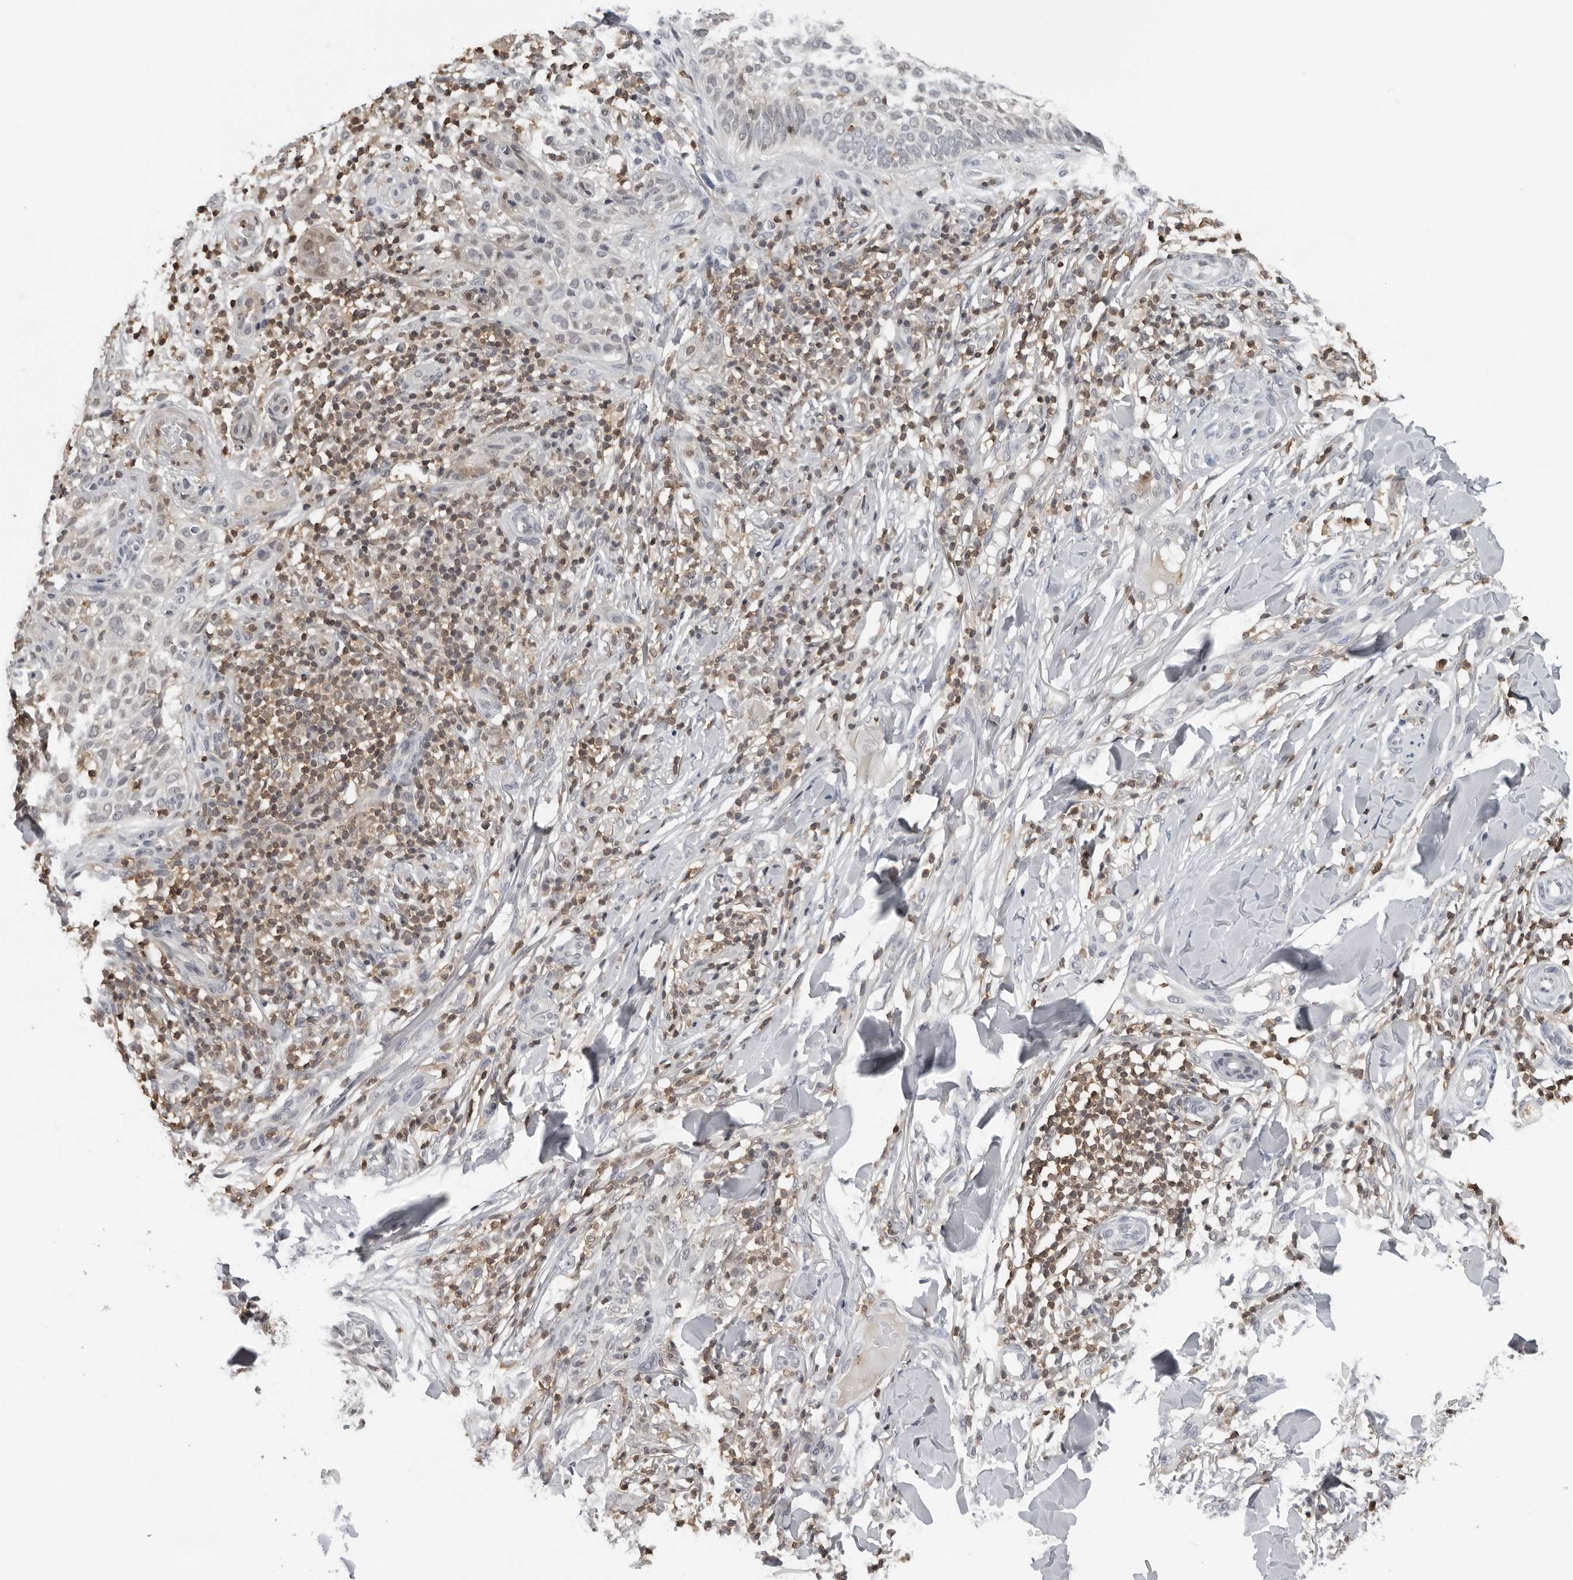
{"staining": {"intensity": "negative", "quantity": "none", "location": "none"}, "tissue": "skin cancer", "cell_type": "Tumor cells", "image_type": "cancer", "snomed": [{"axis": "morphology", "description": "Normal tissue, NOS"}, {"axis": "morphology", "description": "Basal cell carcinoma"}, {"axis": "topography", "description": "Skin"}], "caption": "Micrograph shows no protein expression in tumor cells of basal cell carcinoma (skin) tissue.", "gene": "HSPH1", "patient": {"sex": "male", "age": 67}}